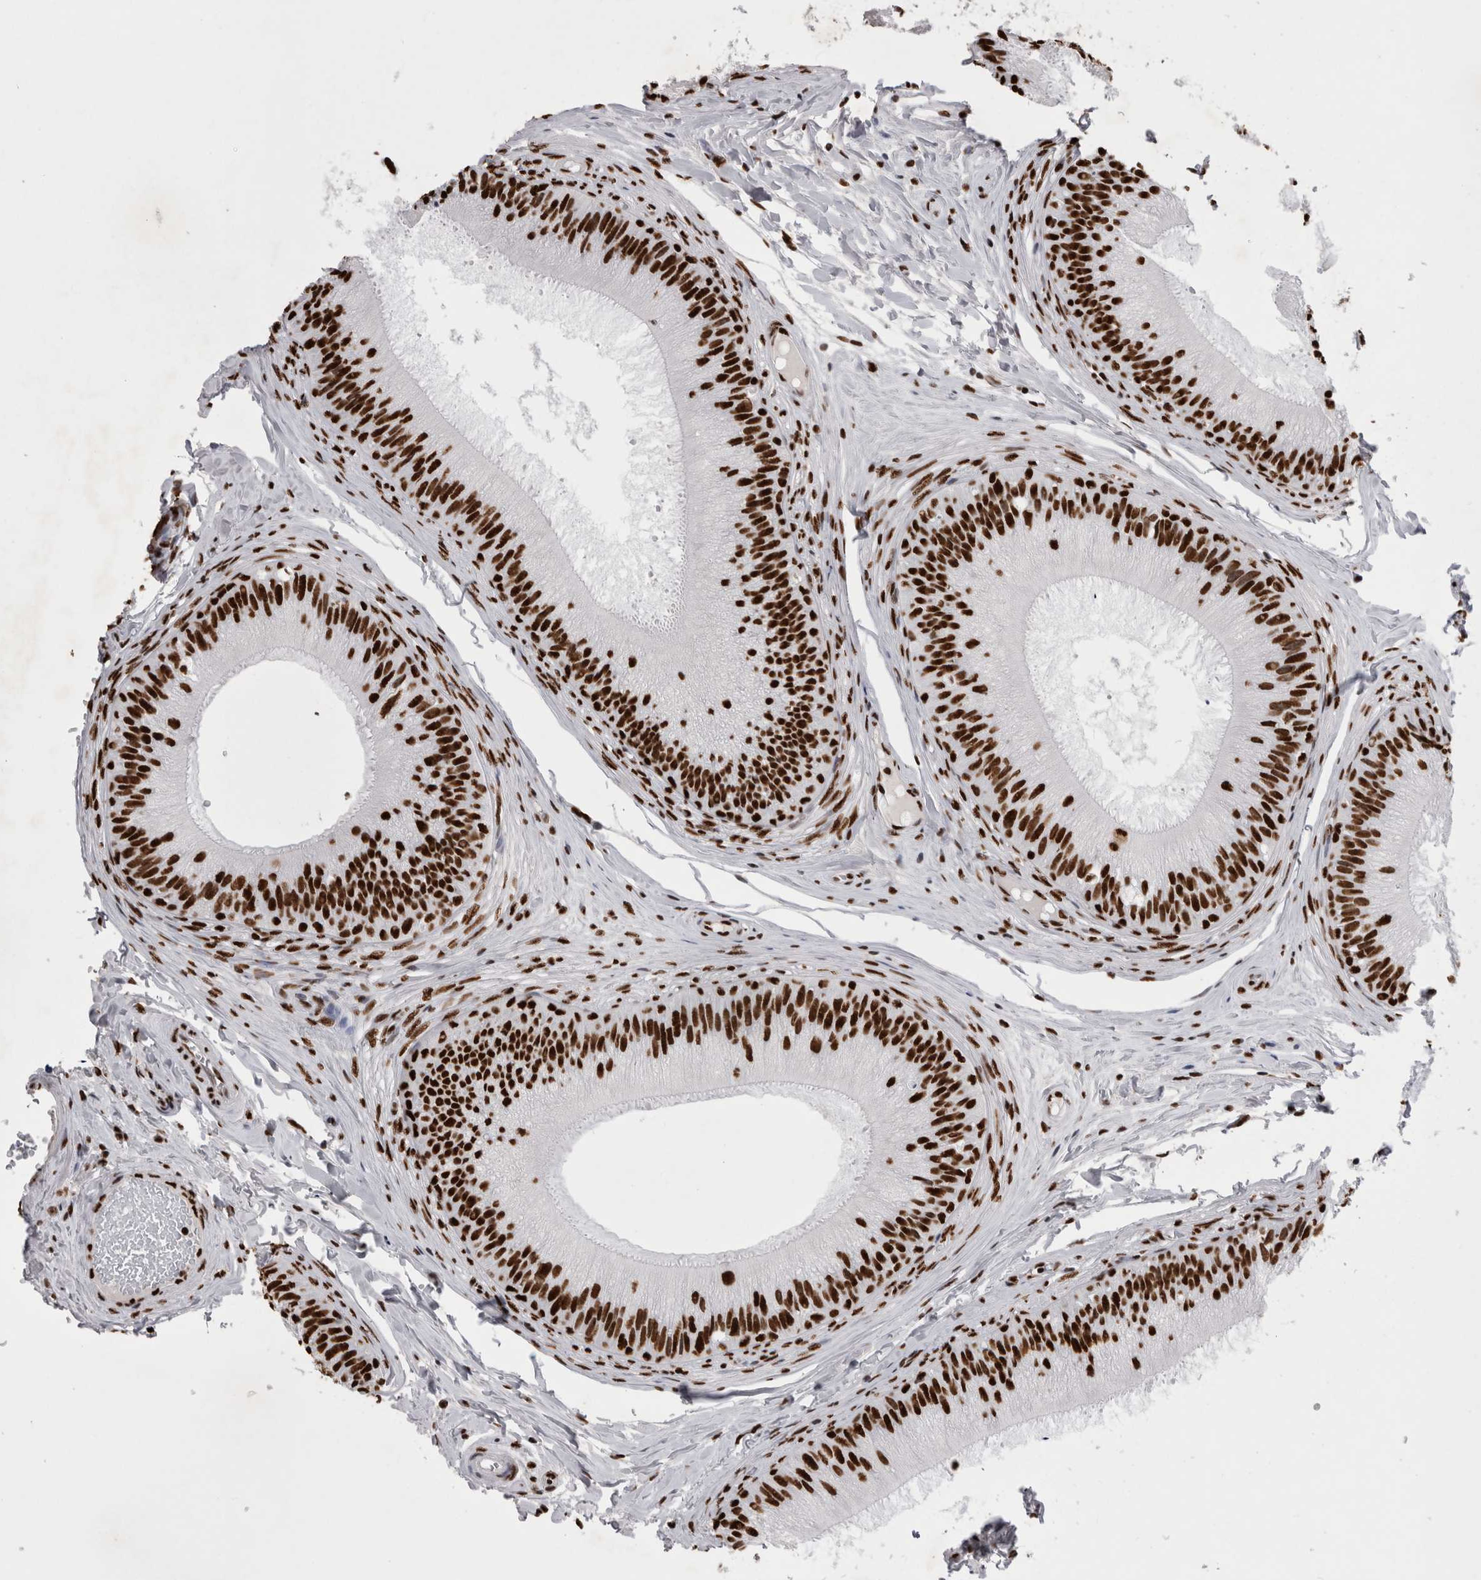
{"staining": {"intensity": "strong", "quantity": ">75%", "location": "nuclear"}, "tissue": "epididymis", "cell_type": "Glandular cells", "image_type": "normal", "snomed": [{"axis": "morphology", "description": "Normal tissue, NOS"}, {"axis": "topography", "description": "Epididymis"}], "caption": "Protein staining by immunohistochemistry exhibits strong nuclear expression in about >75% of glandular cells in normal epididymis. The protein of interest is shown in brown color, while the nuclei are stained blue.", "gene": "ALPK3", "patient": {"sex": "male", "age": 31}}